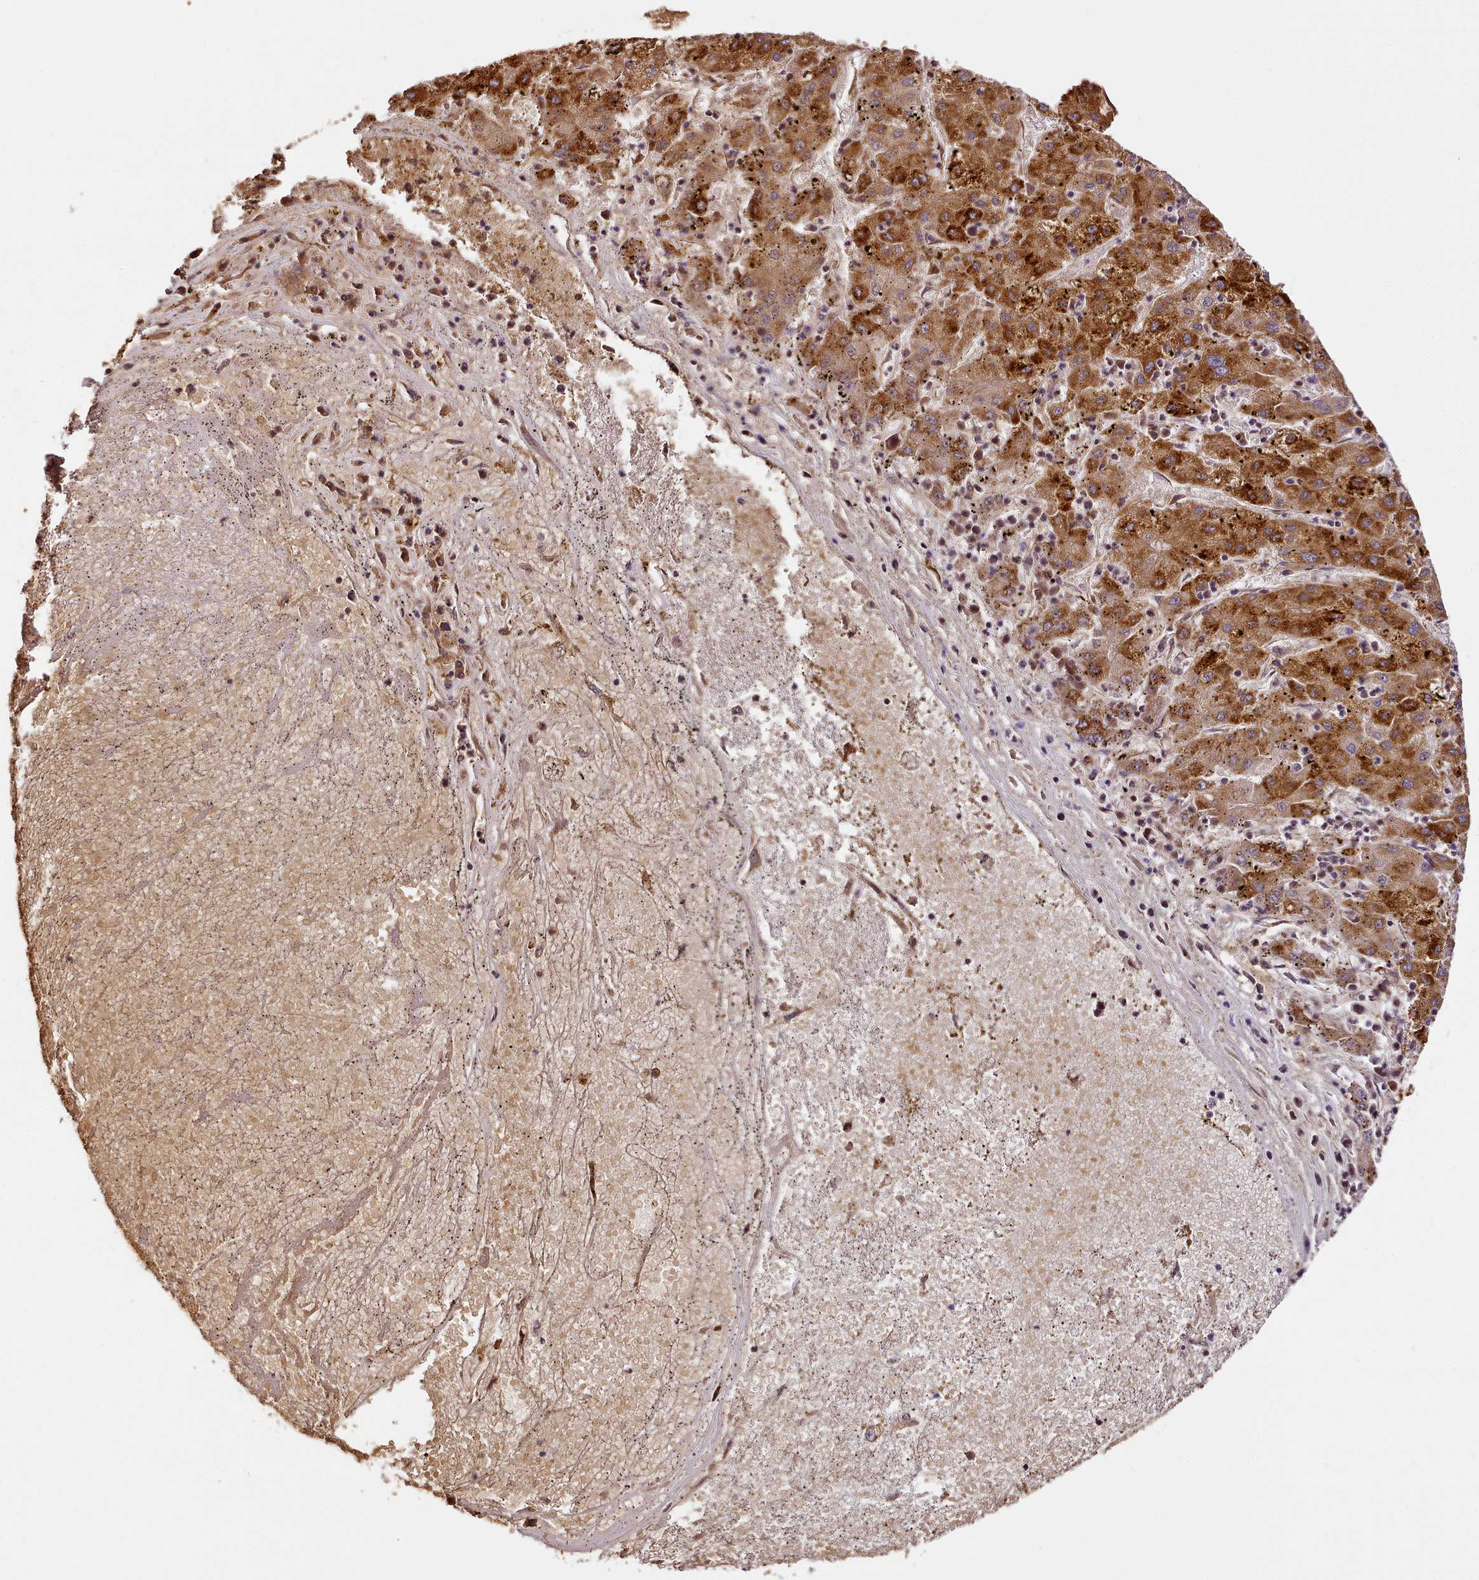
{"staining": {"intensity": "strong", "quantity": ">75%", "location": "cytoplasmic/membranous"}, "tissue": "liver cancer", "cell_type": "Tumor cells", "image_type": "cancer", "snomed": [{"axis": "morphology", "description": "Carcinoma, Hepatocellular, NOS"}, {"axis": "topography", "description": "Liver"}], "caption": "A brown stain shows strong cytoplasmic/membranous staining of a protein in liver cancer tumor cells. Using DAB (3,3'-diaminobenzidine) (brown) and hematoxylin (blue) stains, captured at high magnification using brightfield microscopy.", "gene": "NBPF1", "patient": {"sex": "male", "age": 72}}